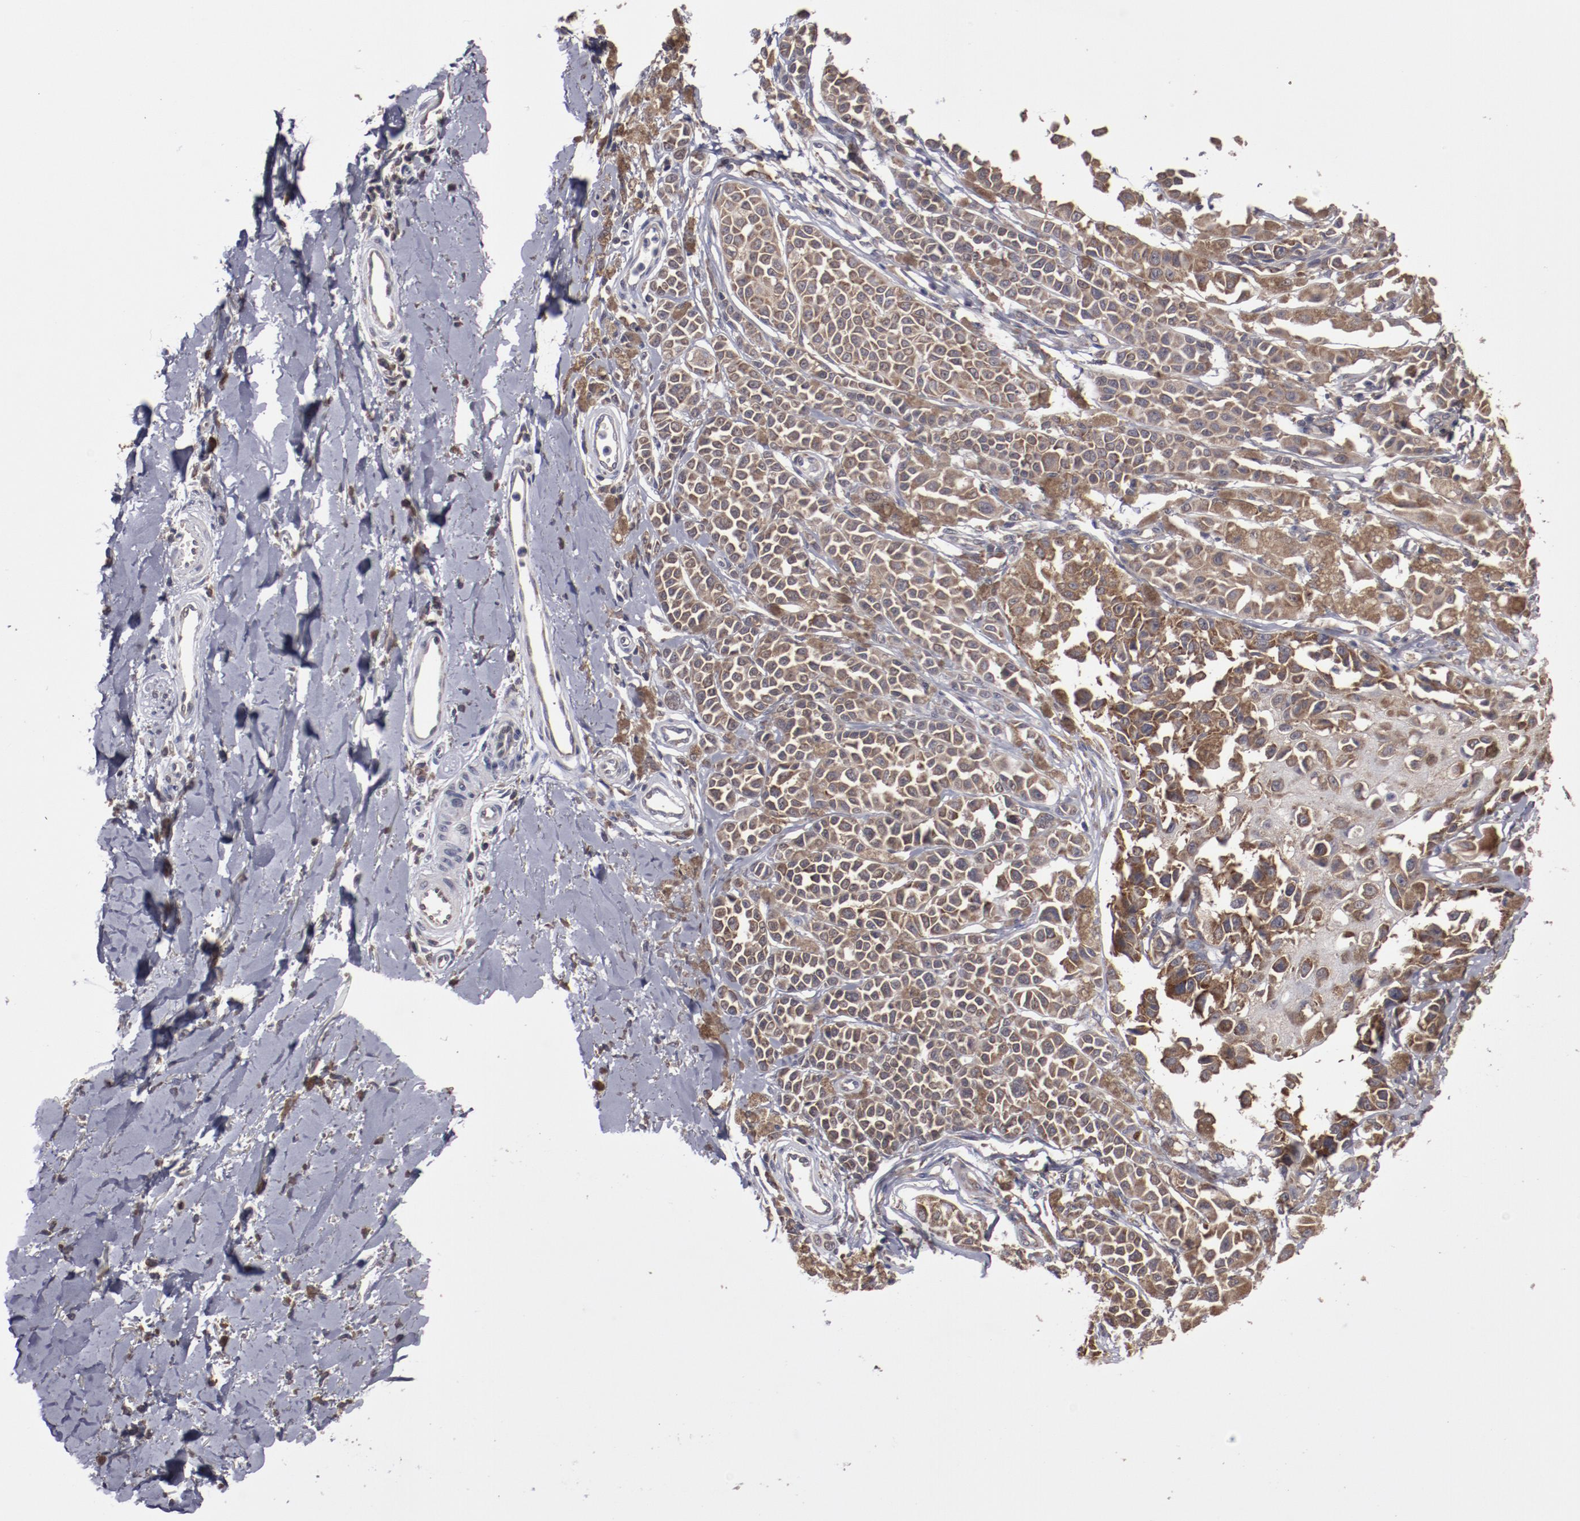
{"staining": {"intensity": "strong", "quantity": ">75%", "location": "cytoplasmic/membranous"}, "tissue": "melanoma", "cell_type": "Tumor cells", "image_type": "cancer", "snomed": [{"axis": "morphology", "description": "Malignant melanoma, NOS"}, {"axis": "topography", "description": "Skin"}], "caption": "IHC of human melanoma reveals high levels of strong cytoplasmic/membranous expression in about >75% of tumor cells. The protein of interest is stained brown, and the nuclei are stained in blue (DAB (3,3'-diaminobenzidine) IHC with brightfield microscopy, high magnification).", "gene": "RPS4Y1", "patient": {"sex": "female", "age": 38}}